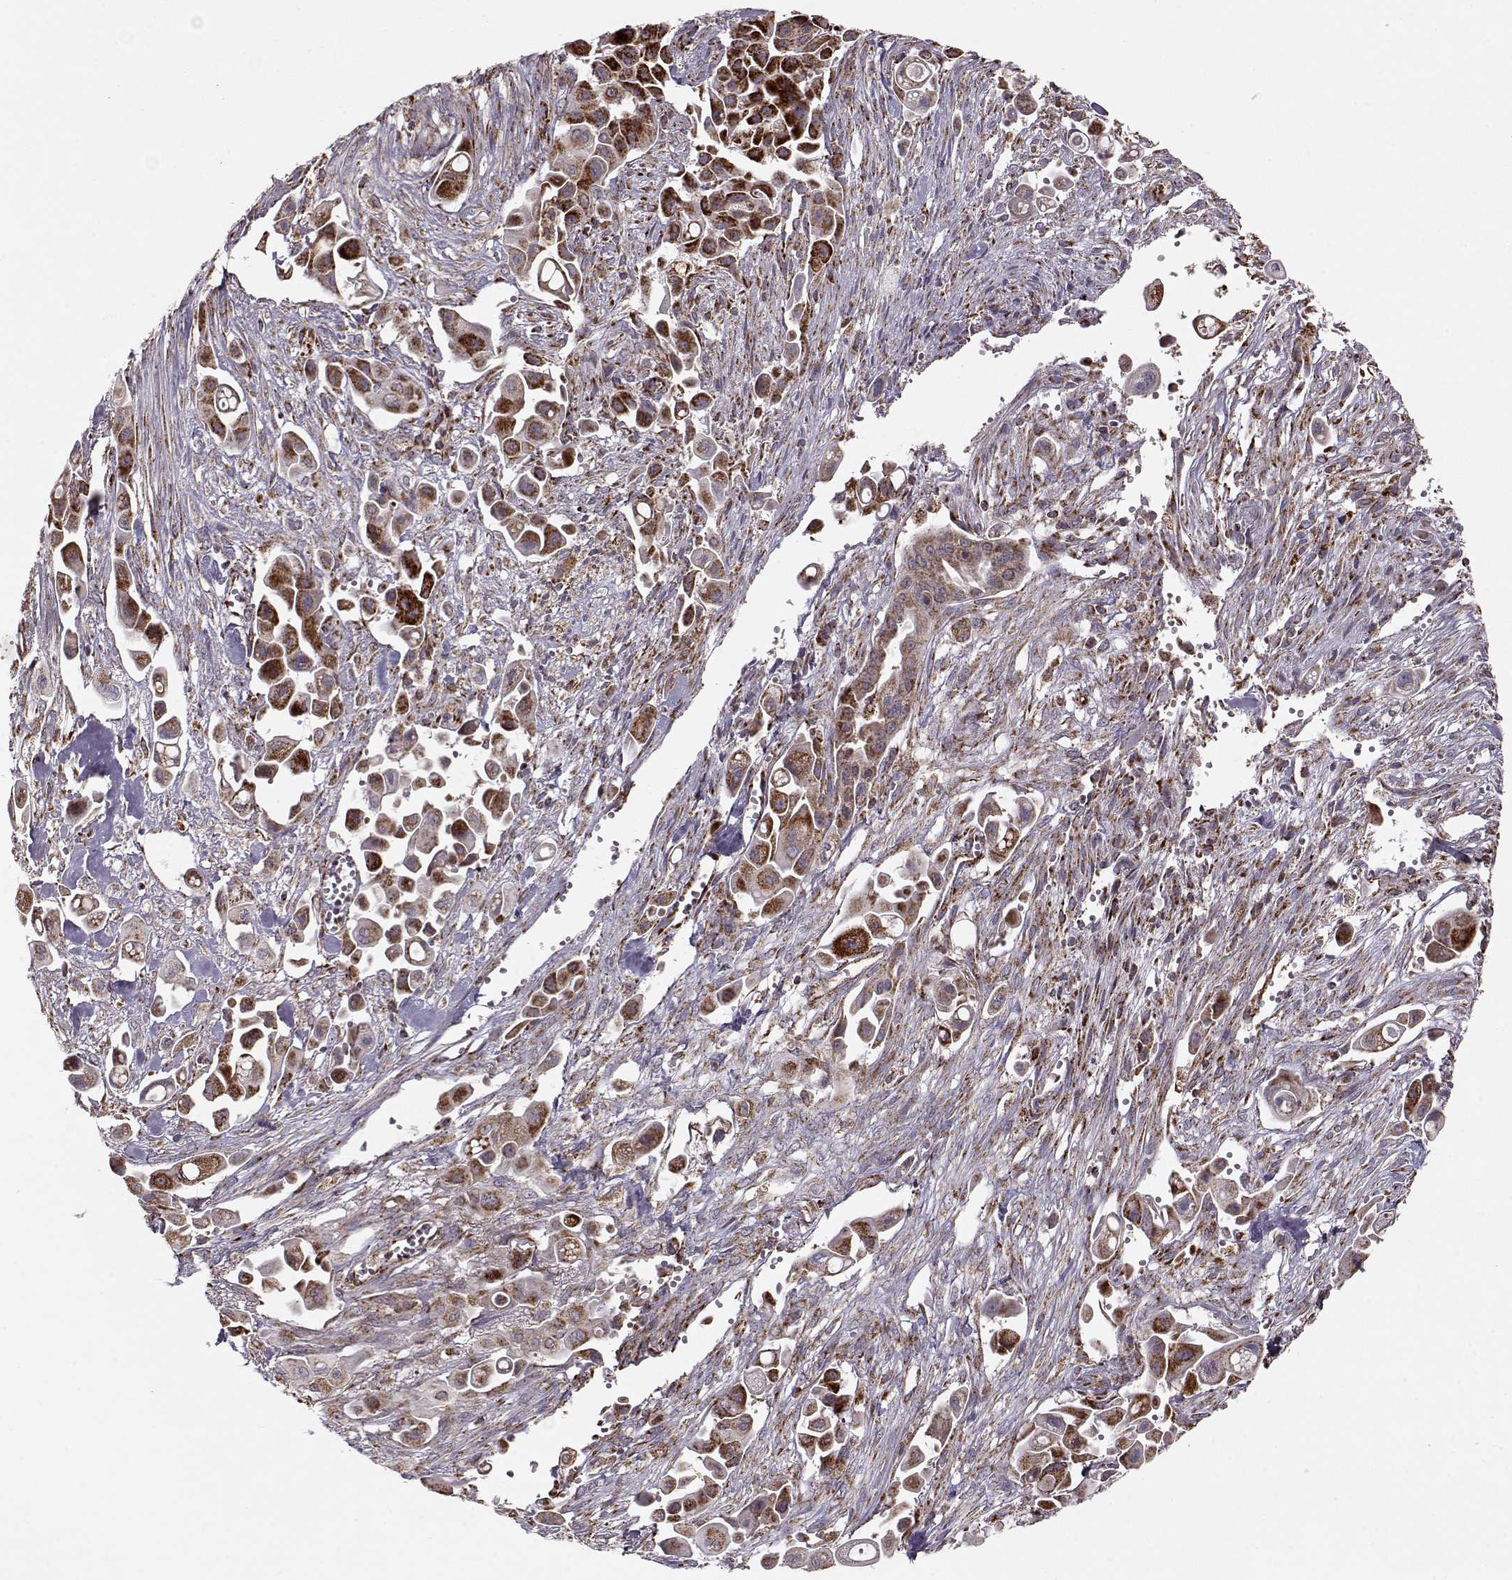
{"staining": {"intensity": "strong", "quantity": ">75%", "location": "cytoplasmic/membranous"}, "tissue": "pancreatic cancer", "cell_type": "Tumor cells", "image_type": "cancer", "snomed": [{"axis": "morphology", "description": "Adenocarcinoma, NOS"}, {"axis": "topography", "description": "Pancreas"}], "caption": "Immunohistochemistry image of human pancreatic cancer (adenocarcinoma) stained for a protein (brown), which reveals high levels of strong cytoplasmic/membranous expression in about >75% of tumor cells.", "gene": "CMTM3", "patient": {"sex": "male", "age": 50}}